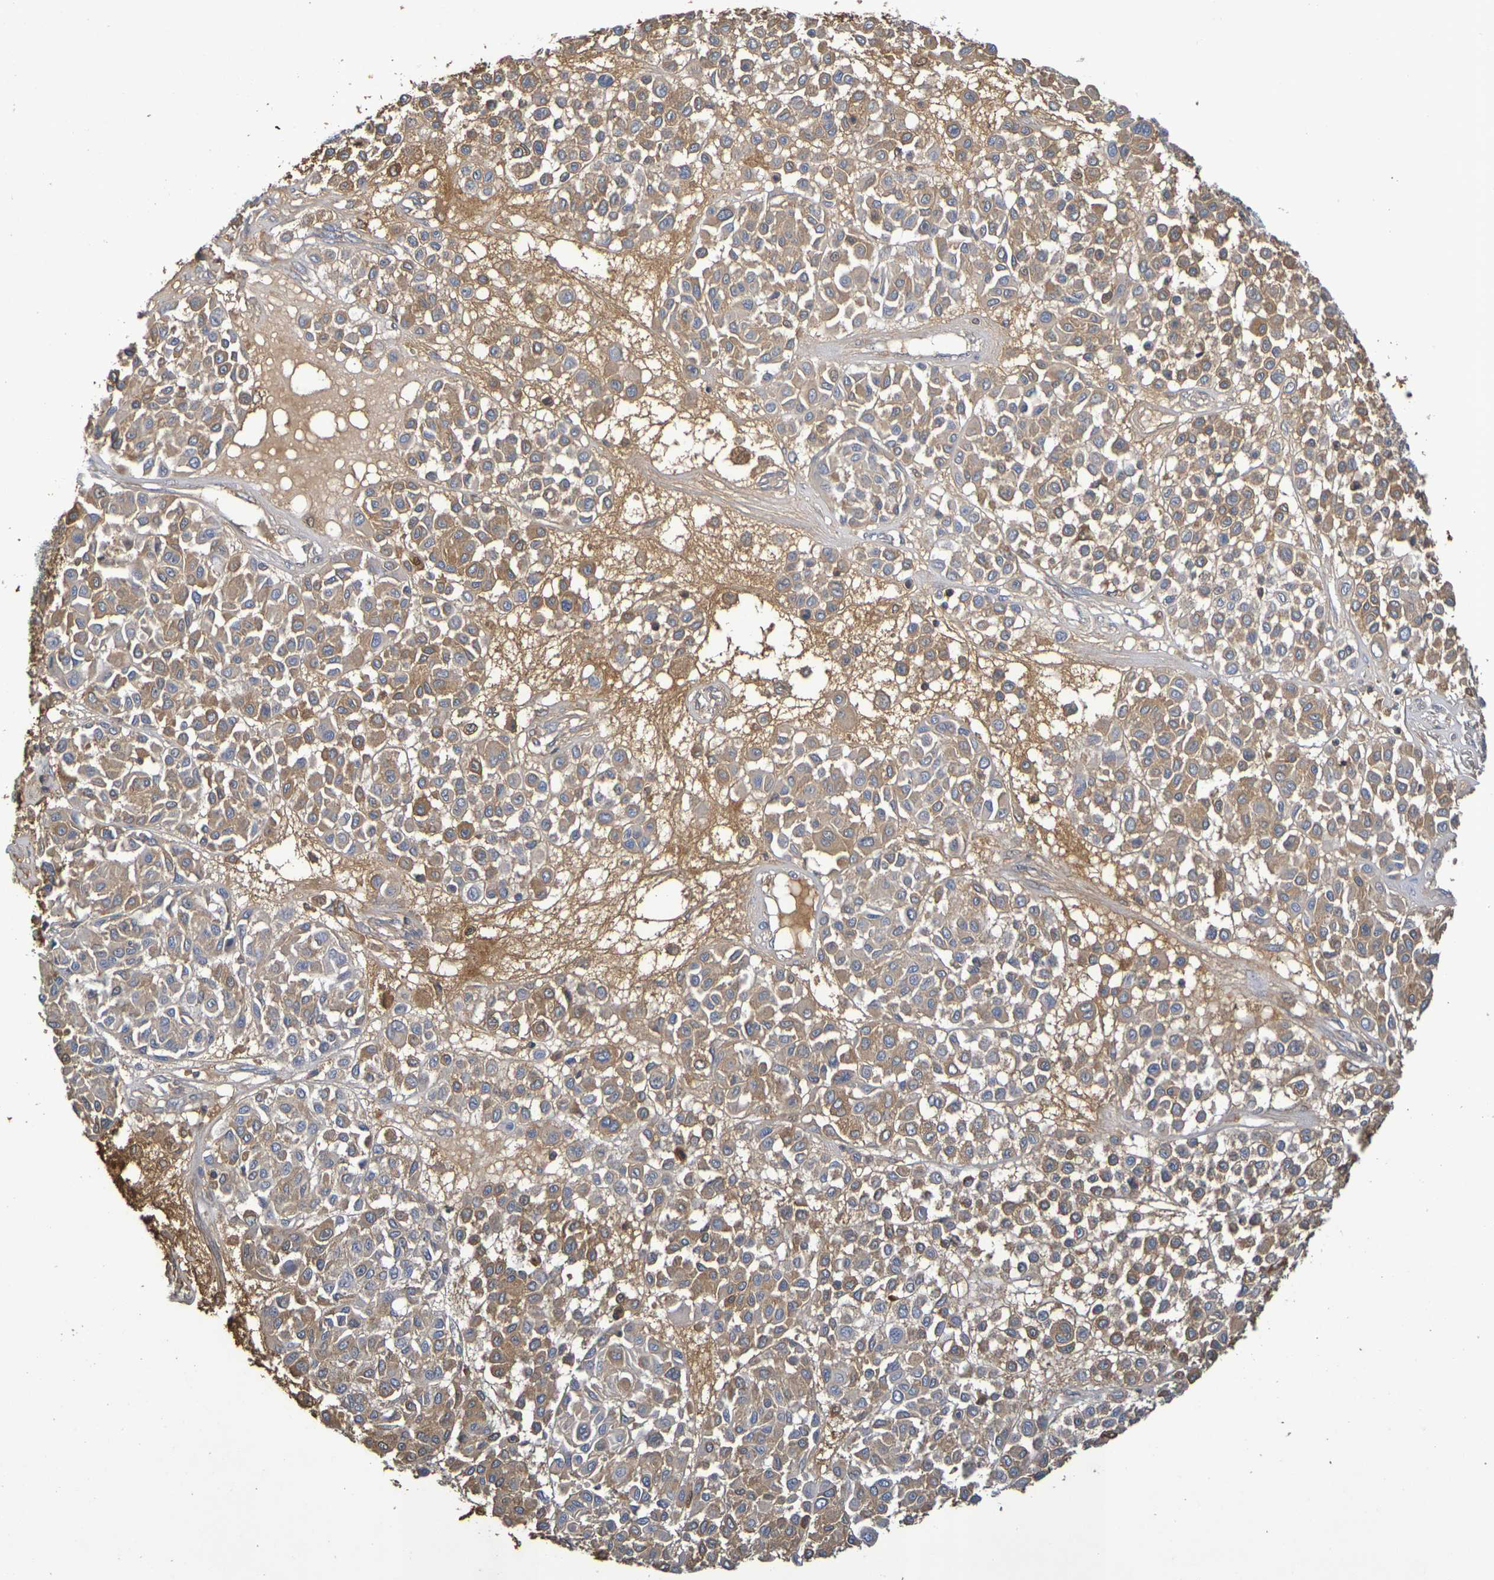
{"staining": {"intensity": "moderate", "quantity": ">75%", "location": "cytoplasmic/membranous"}, "tissue": "melanoma", "cell_type": "Tumor cells", "image_type": "cancer", "snomed": [{"axis": "morphology", "description": "Malignant melanoma, Metastatic site"}, {"axis": "topography", "description": "Soft tissue"}], "caption": "Human melanoma stained with a protein marker exhibits moderate staining in tumor cells.", "gene": "TERF2", "patient": {"sex": "male", "age": 41}}